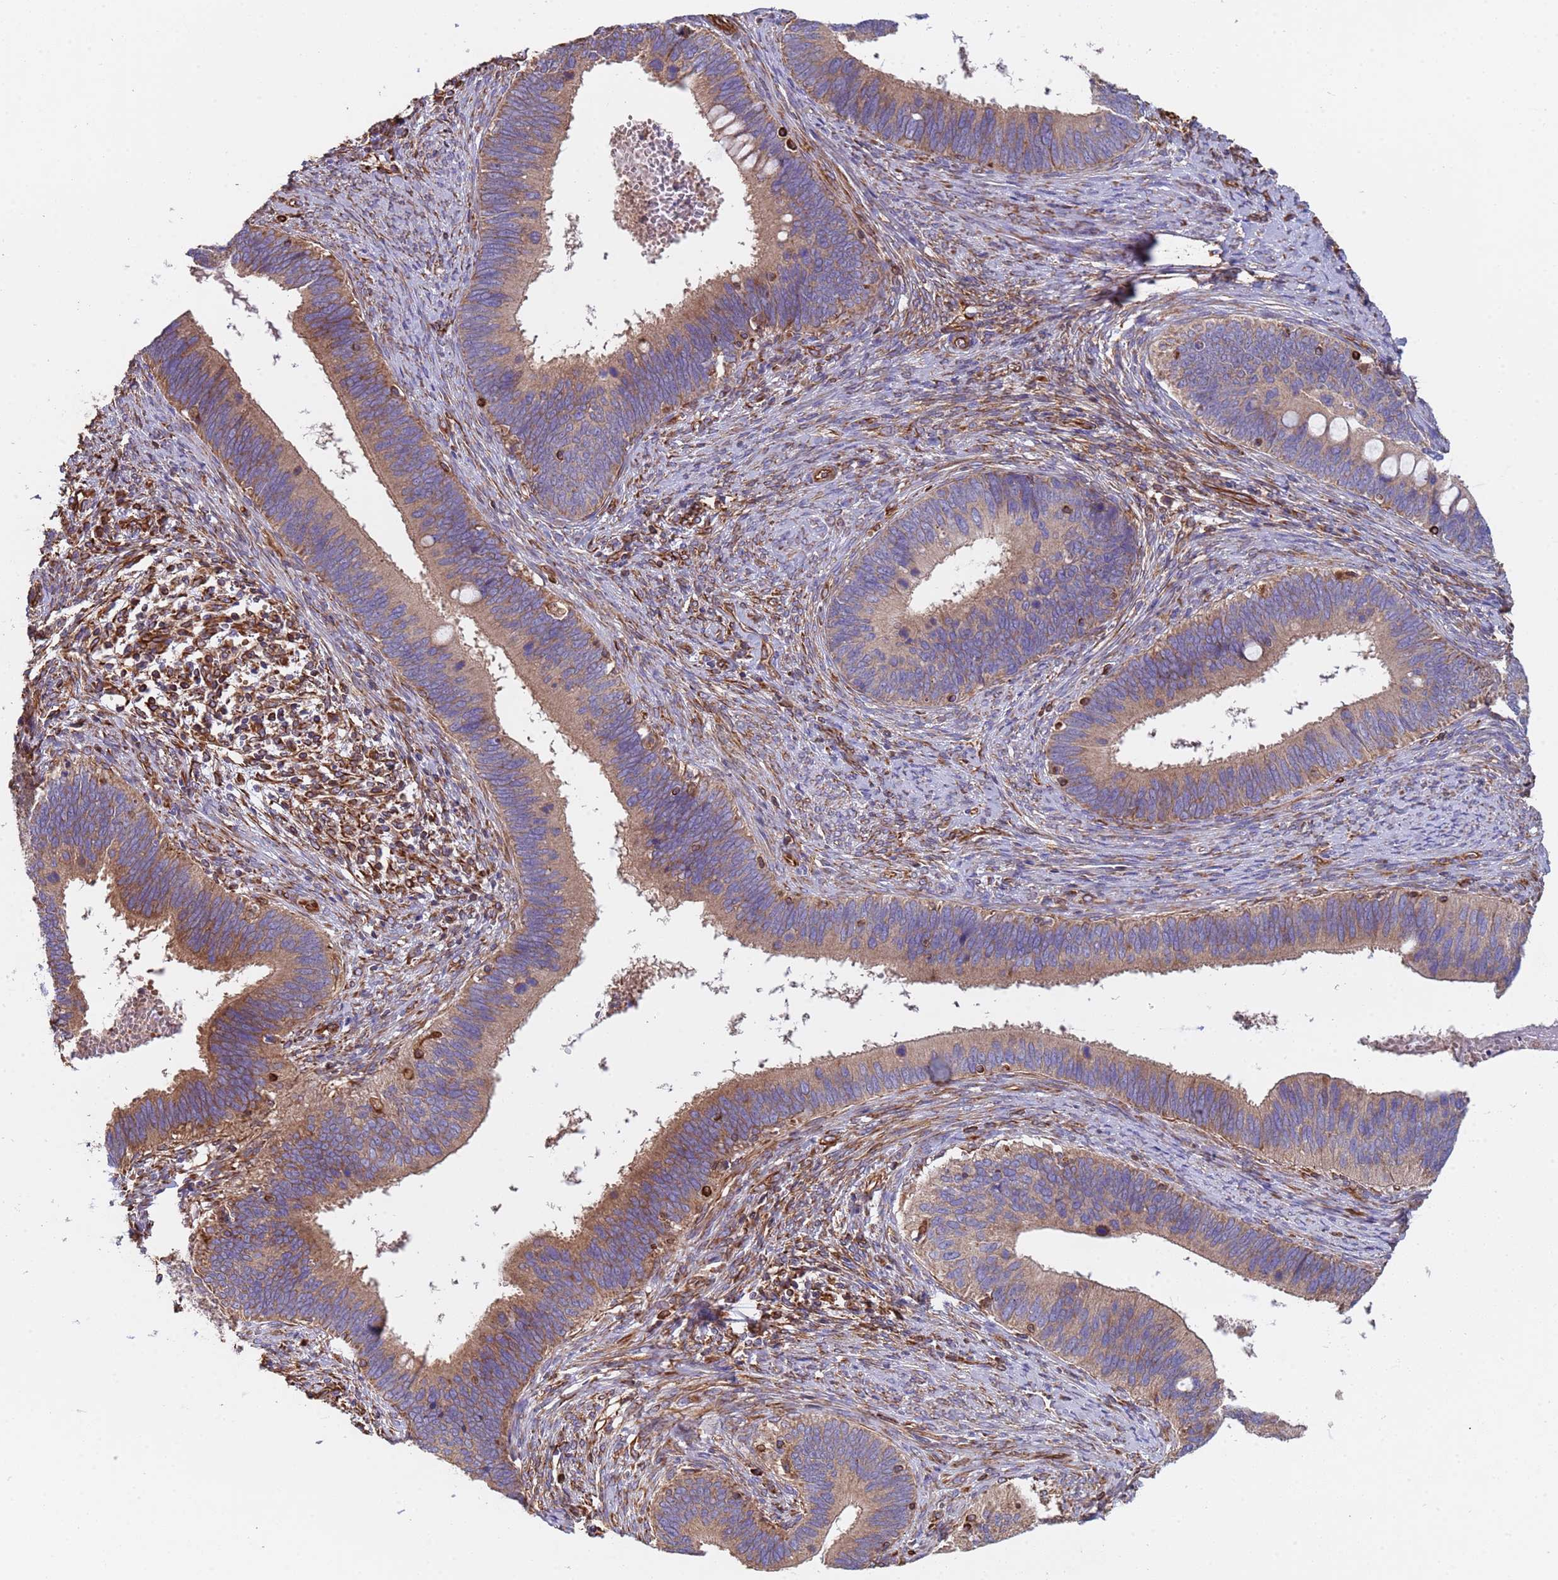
{"staining": {"intensity": "moderate", "quantity": ">75%", "location": "cytoplasmic/membranous"}, "tissue": "cervical cancer", "cell_type": "Tumor cells", "image_type": "cancer", "snomed": [{"axis": "morphology", "description": "Adenocarcinoma, NOS"}, {"axis": "topography", "description": "Cervix"}], "caption": "Tumor cells exhibit medium levels of moderate cytoplasmic/membranous staining in about >75% of cells in human cervical cancer (adenocarcinoma).", "gene": "NUDT12", "patient": {"sex": "female", "age": 42}}